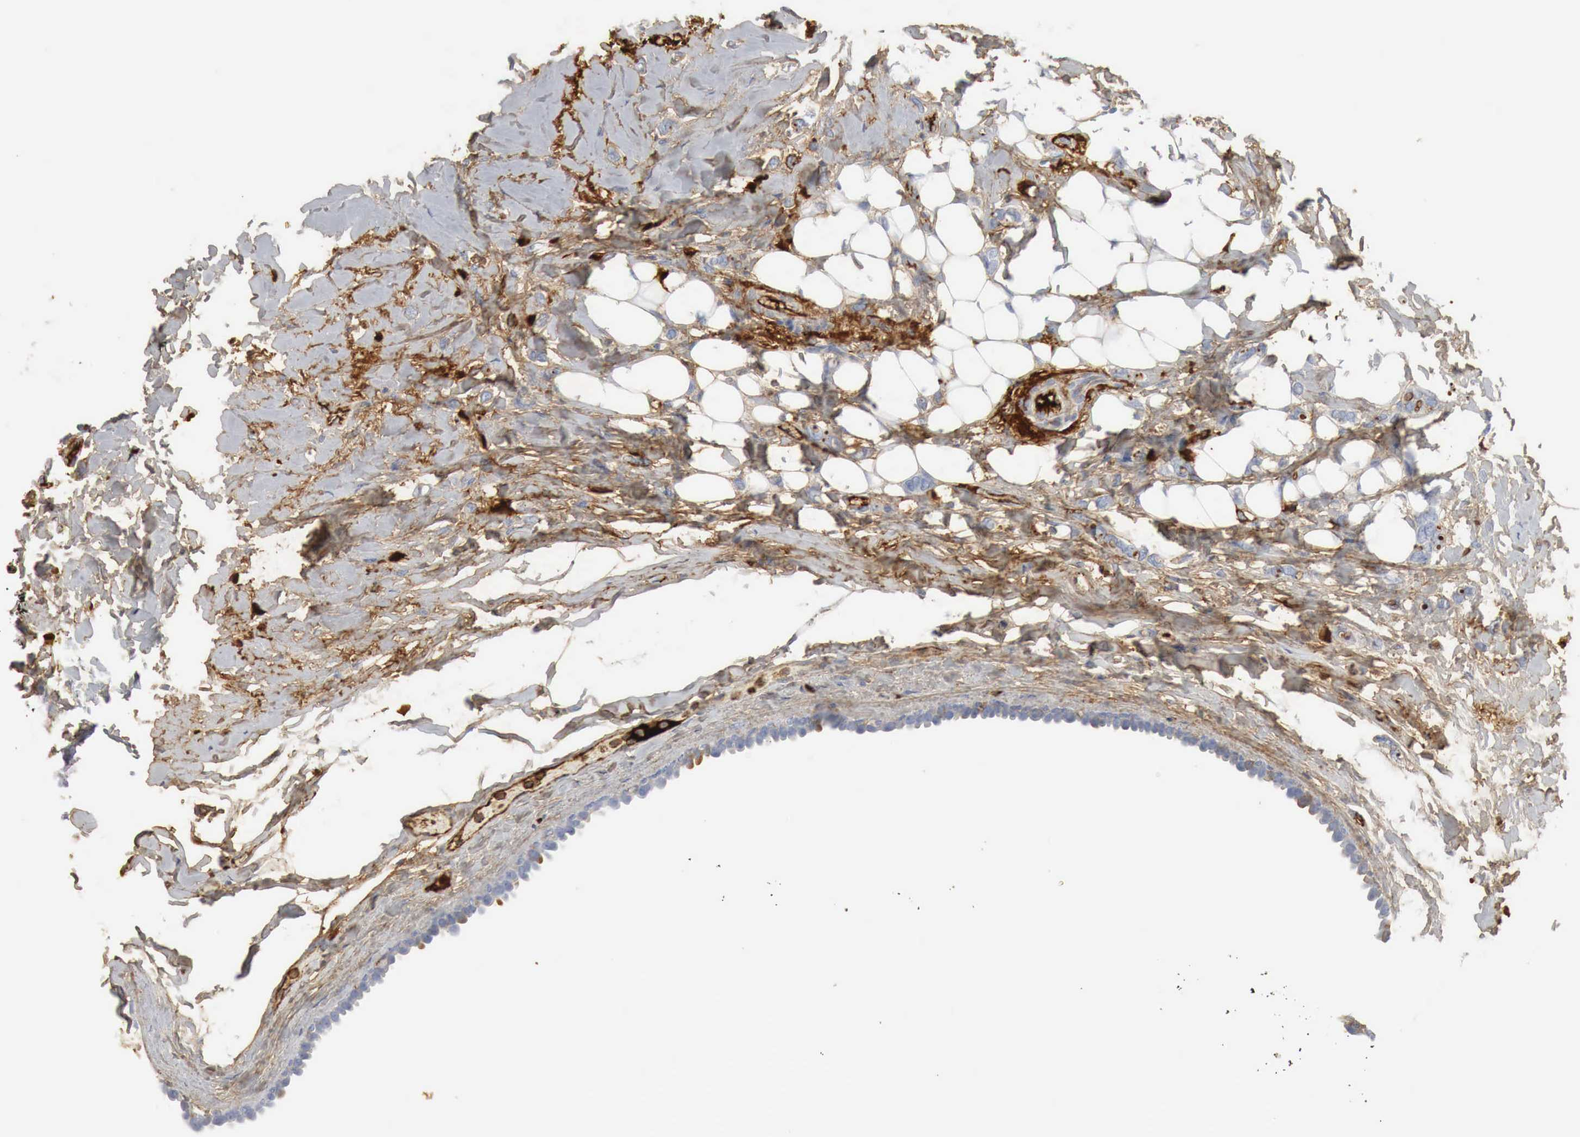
{"staining": {"intensity": "weak", "quantity": "<25%", "location": "cytoplasmic/membranous"}, "tissue": "breast cancer", "cell_type": "Tumor cells", "image_type": "cancer", "snomed": [{"axis": "morphology", "description": "Duct carcinoma"}, {"axis": "topography", "description": "Breast"}], "caption": "Photomicrograph shows no significant protein expression in tumor cells of breast cancer.", "gene": "IGLC3", "patient": {"sex": "female", "age": 72}}